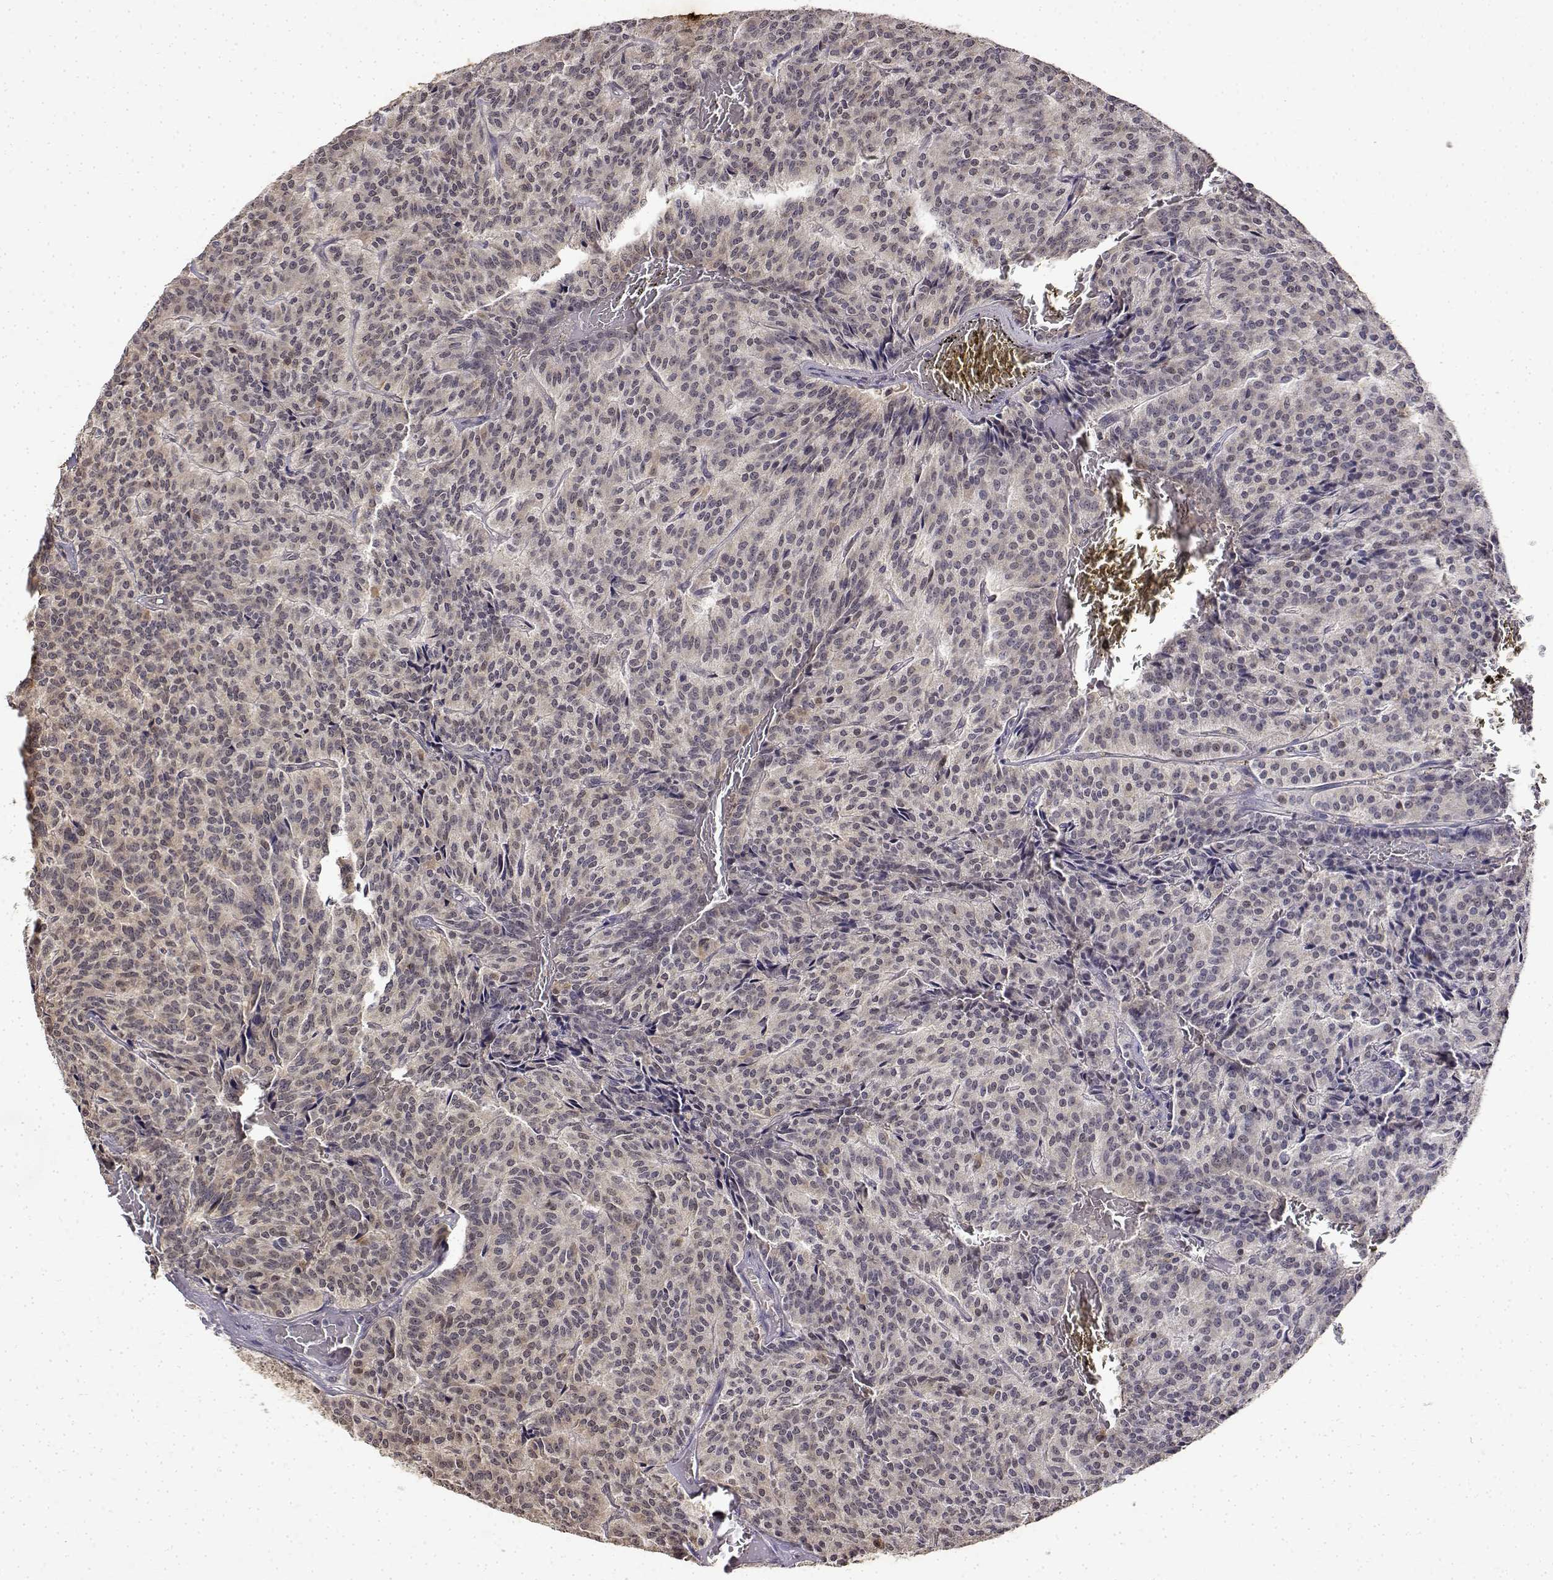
{"staining": {"intensity": "negative", "quantity": "none", "location": "none"}, "tissue": "carcinoid", "cell_type": "Tumor cells", "image_type": "cancer", "snomed": [{"axis": "morphology", "description": "Carcinoid, malignant, NOS"}, {"axis": "topography", "description": "Lung"}], "caption": "This is an immunohistochemistry histopathology image of carcinoid (malignant). There is no staining in tumor cells.", "gene": "BDNF", "patient": {"sex": "male", "age": 70}}